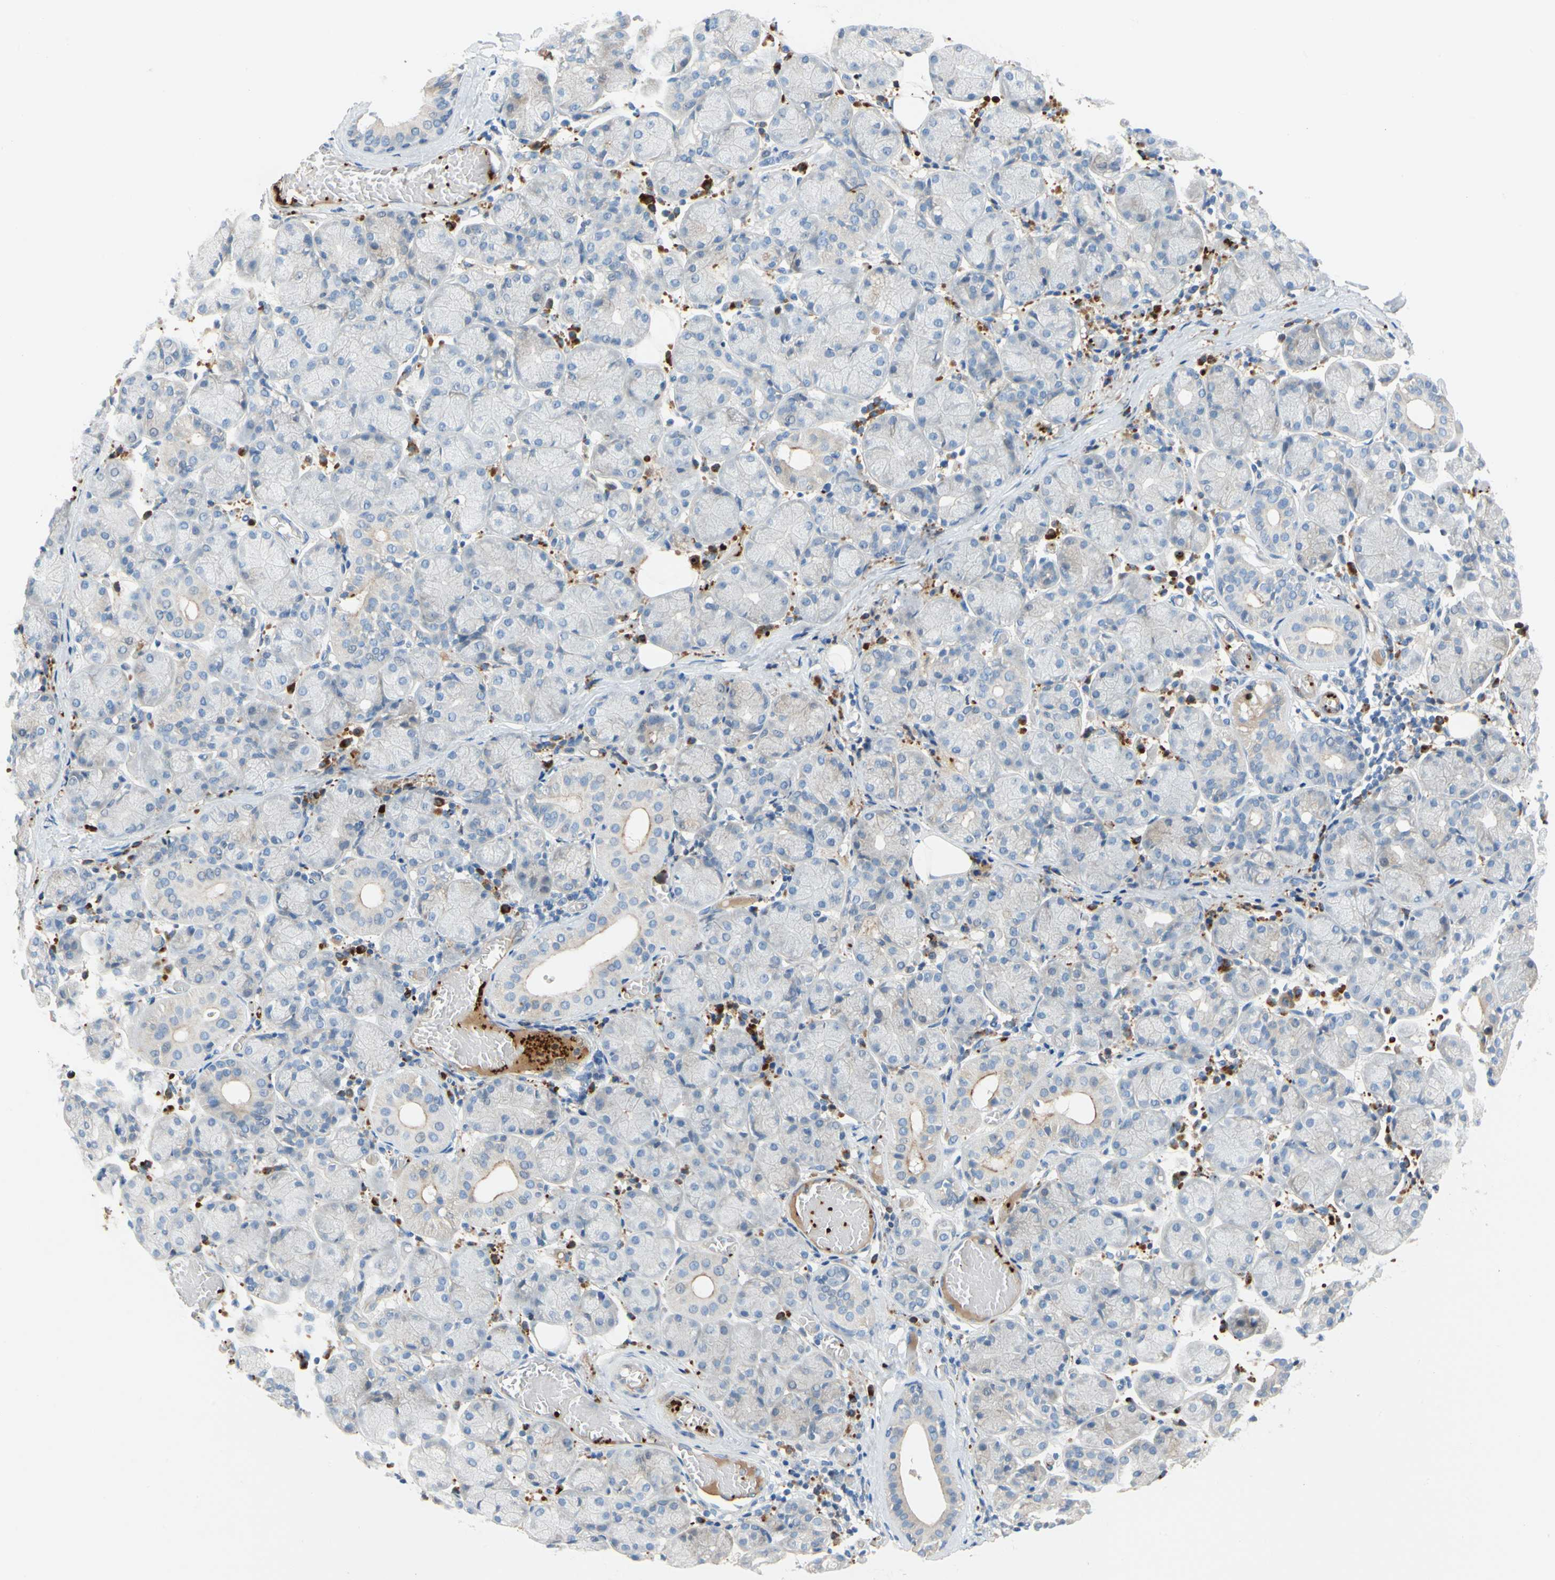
{"staining": {"intensity": "negative", "quantity": "none", "location": "none"}, "tissue": "salivary gland", "cell_type": "Glandular cells", "image_type": "normal", "snomed": [{"axis": "morphology", "description": "Normal tissue, NOS"}, {"axis": "topography", "description": "Salivary gland"}], "caption": "This is a micrograph of immunohistochemistry staining of benign salivary gland, which shows no expression in glandular cells.", "gene": "ENSG00000288796", "patient": {"sex": "female", "age": 24}}